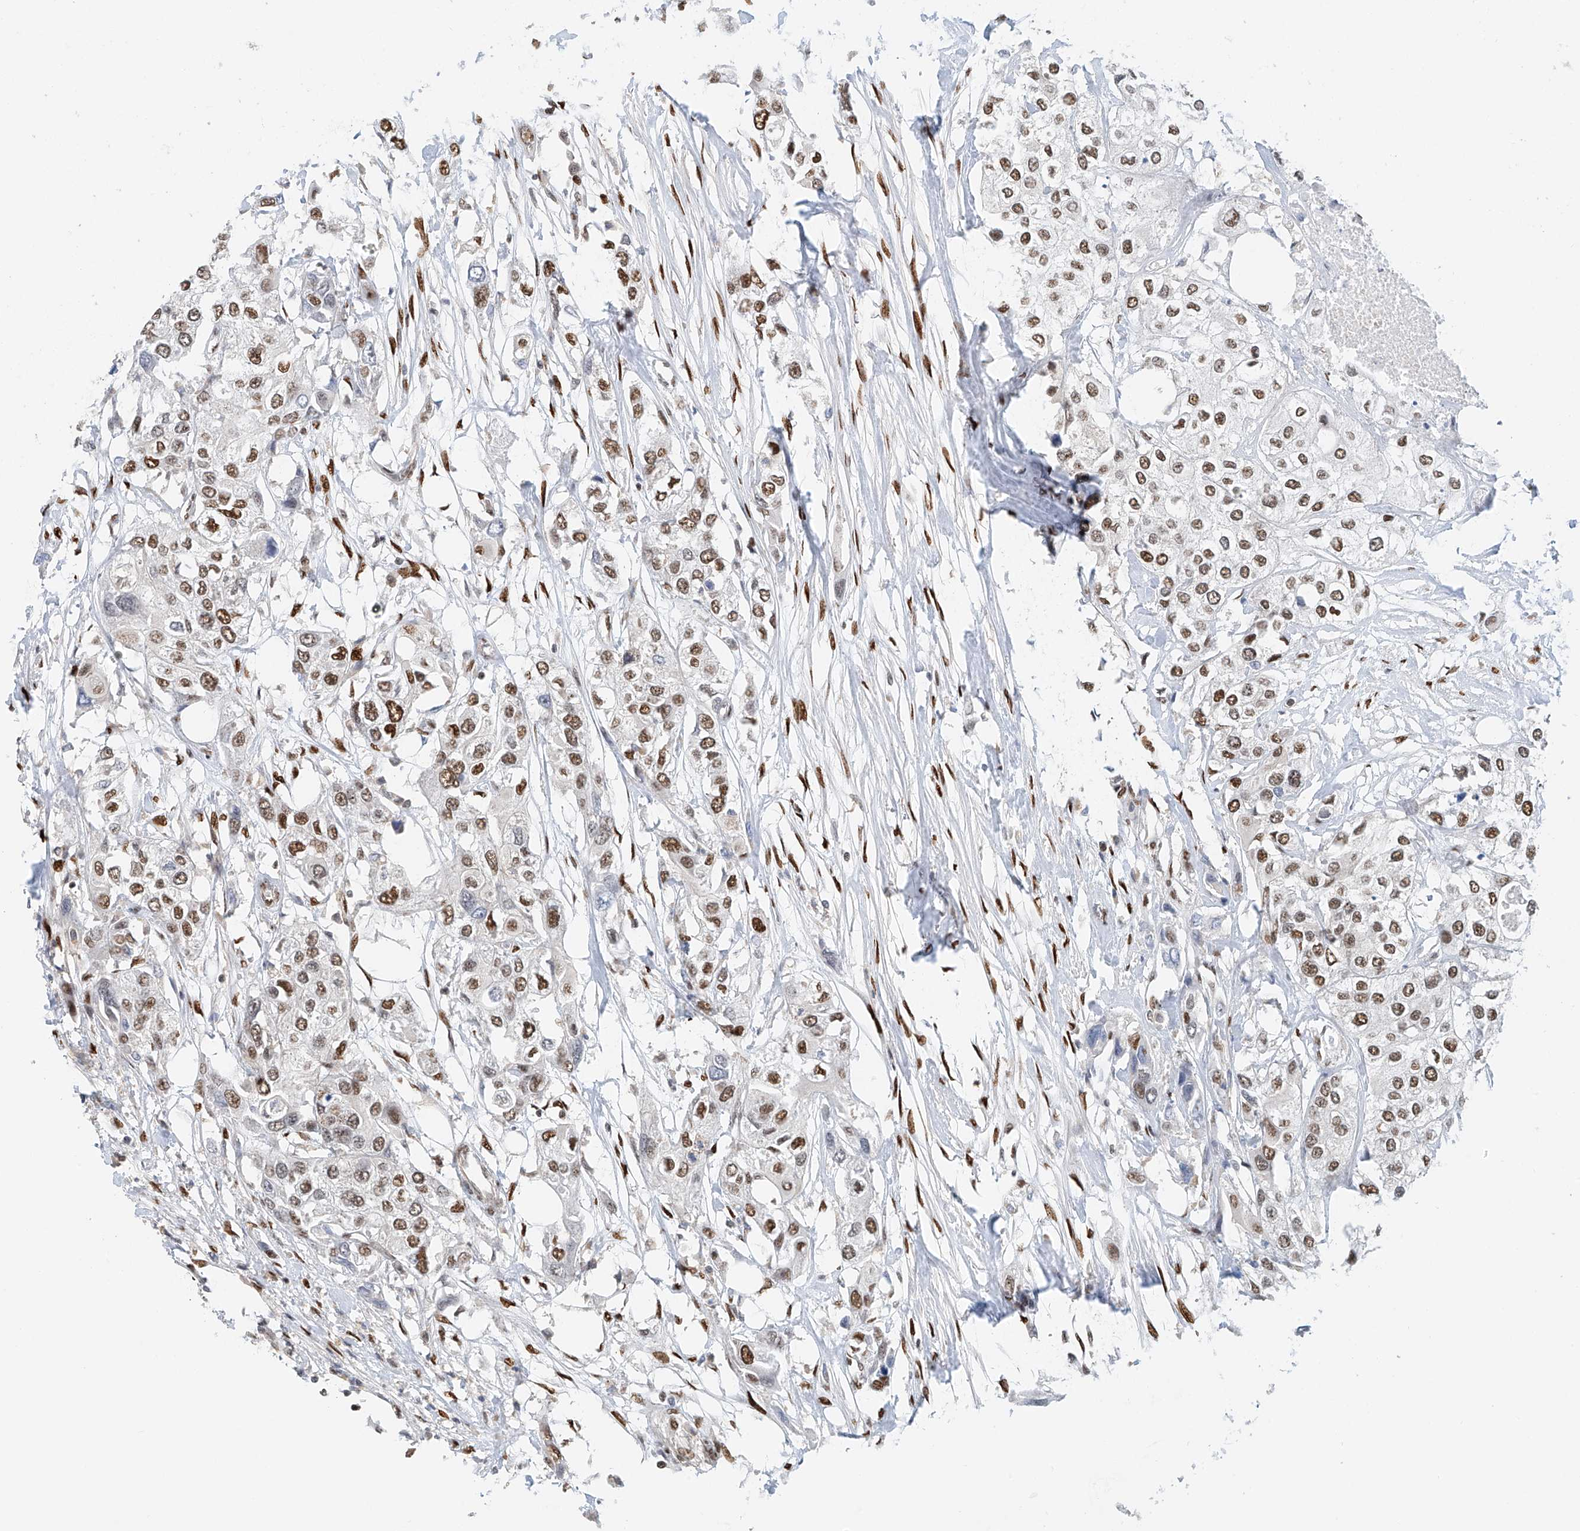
{"staining": {"intensity": "moderate", "quantity": ">75%", "location": "nuclear"}, "tissue": "urothelial cancer", "cell_type": "Tumor cells", "image_type": "cancer", "snomed": [{"axis": "morphology", "description": "Urothelial carcinoma, High grade"}, {"axis": "topography", "description": "Urinary bladder"}], "caption": "This histopathology image demonstrates urothelial carcinoma (high-grade) stained with immunohistochemistry to label a protein in brown. The nuclear of tumor cells show moderate positivity for the protein. Nuclei are counter-stained blue.", "gene": "ZNF514", "patient": {"sex": "male", "age": 64}}